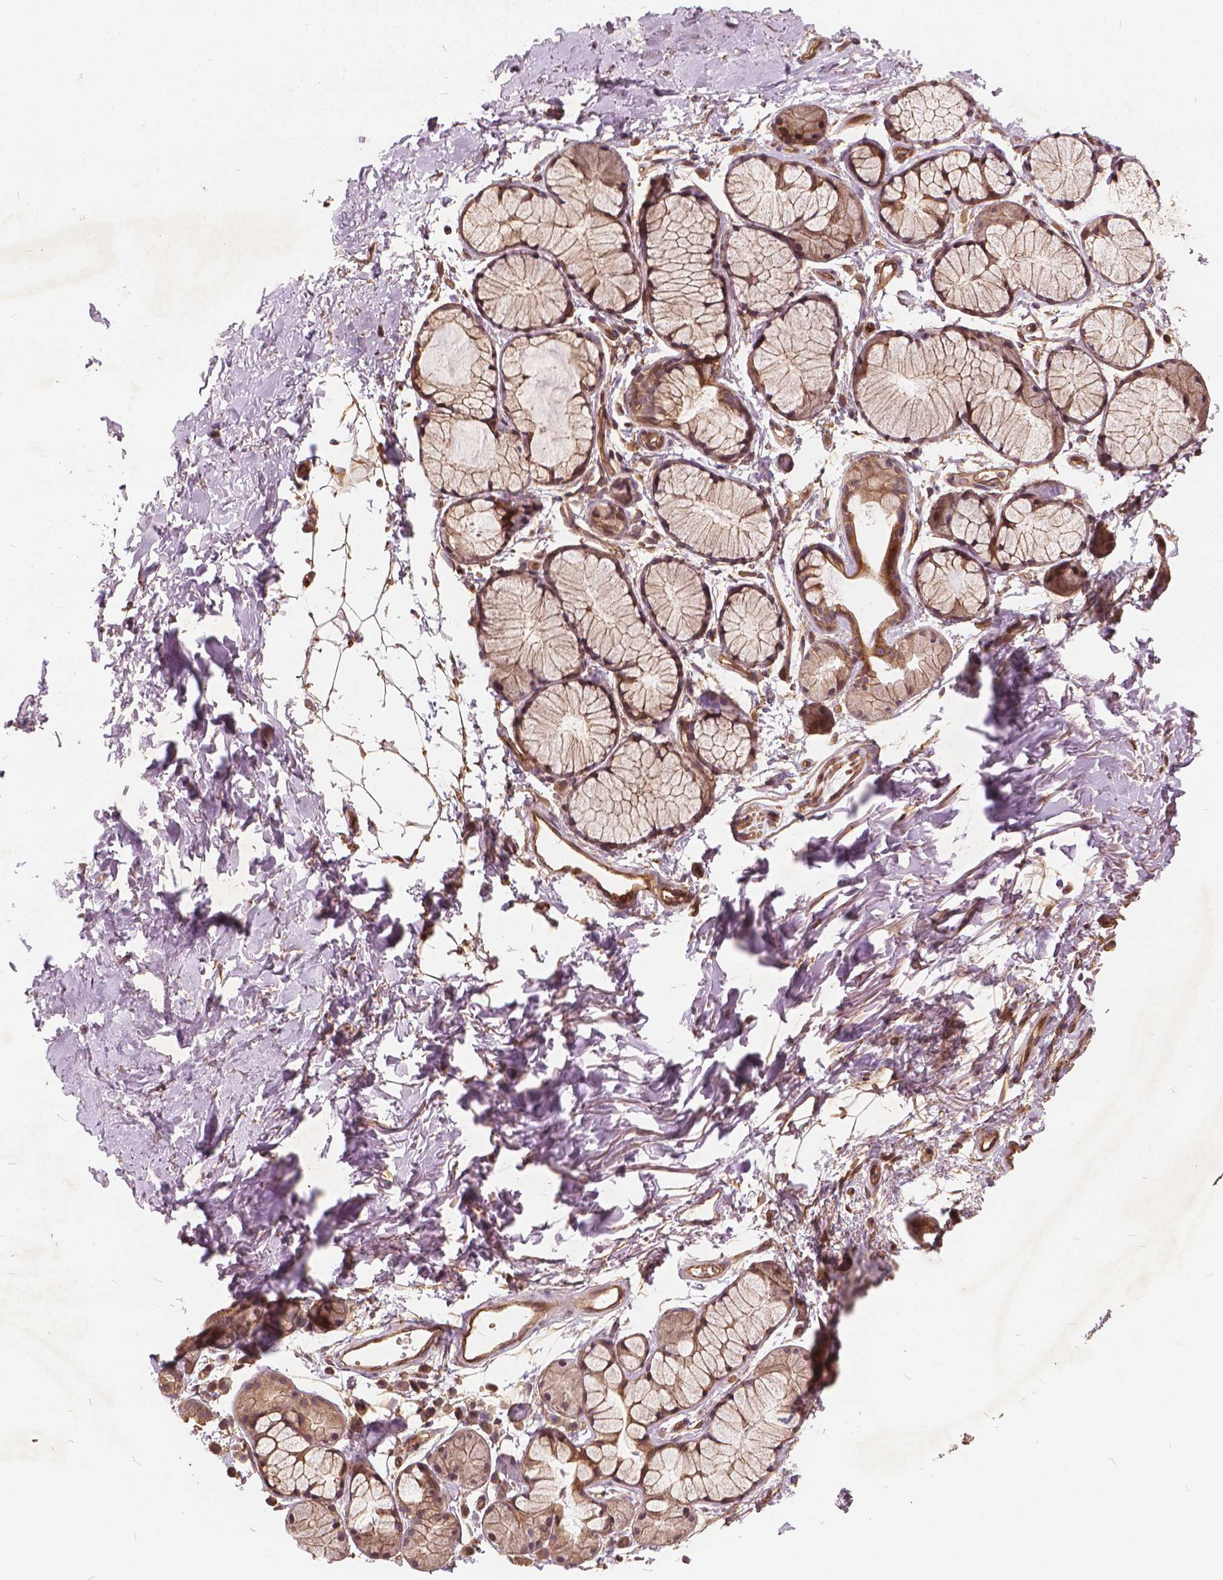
{"staining": {"intensity": "moderate", "quantity": ">75%", "location": "cytoplasmic/membranous"}, "tissue": "adipose tissue", "cell_type": "Adipocytes", "image_type": "normal", "snomed": [{"axis": "morphology", "description": "Normal tissue, NOS"}, {"axis": "topography", "description": "Cartilage tissue"}, {"axis": "topography", "description": "Bronchus"}], "caption": "Human adipose tissue stained for a protein (brown) exhibits moderate cytoplasmic/membranous positive expression in about >75% of adipocytes.", "gene": "UBXN2A", "patient": {"sex": "female", "age": 79}}